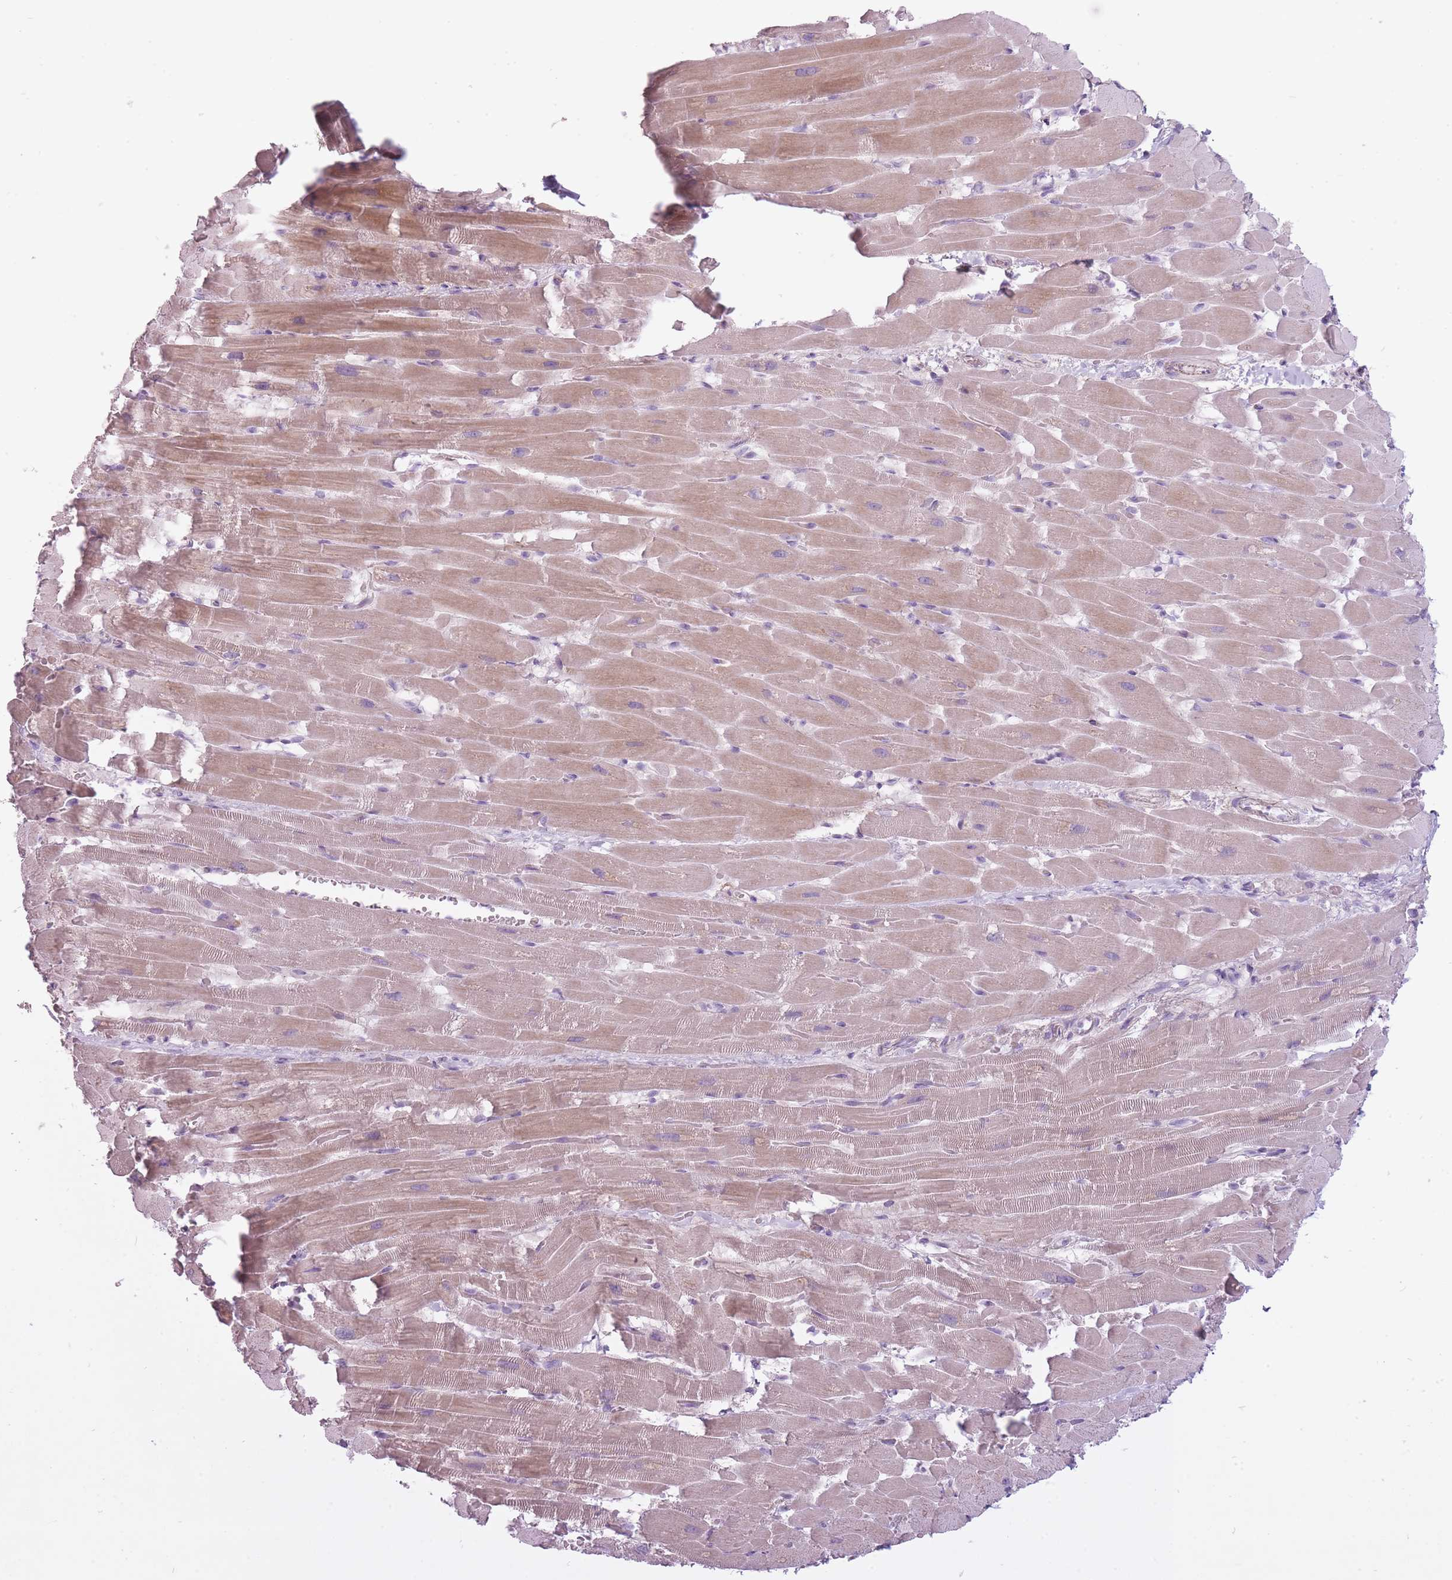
{"staining": {"intensity": "moderate", "quantity": "25%-75%", "location": "cytoplasmic/membranous"}, "tissue": "heart muscle", "cell_type": "Cardiomyocytes", "image_type": "normal", "snomed": [{"axis": "morphology", "description": "Normal tissue, NOS"}, {"axis": "topography", "description": "Heart"}], "caption": "DAB immunohistochemical staining of normal heart muscle reveals moderate cytoplasmic/membranous protein expression in approximately 25%-75% of cardiomyocytes. The staining was performed using DAB to visualize the protein expression in brown, while the nuclei were stained in blue with hematoxylin (Magnification: 20x).", "gene": "RFX4", "patient": {"sex": "male", "age": 37}}